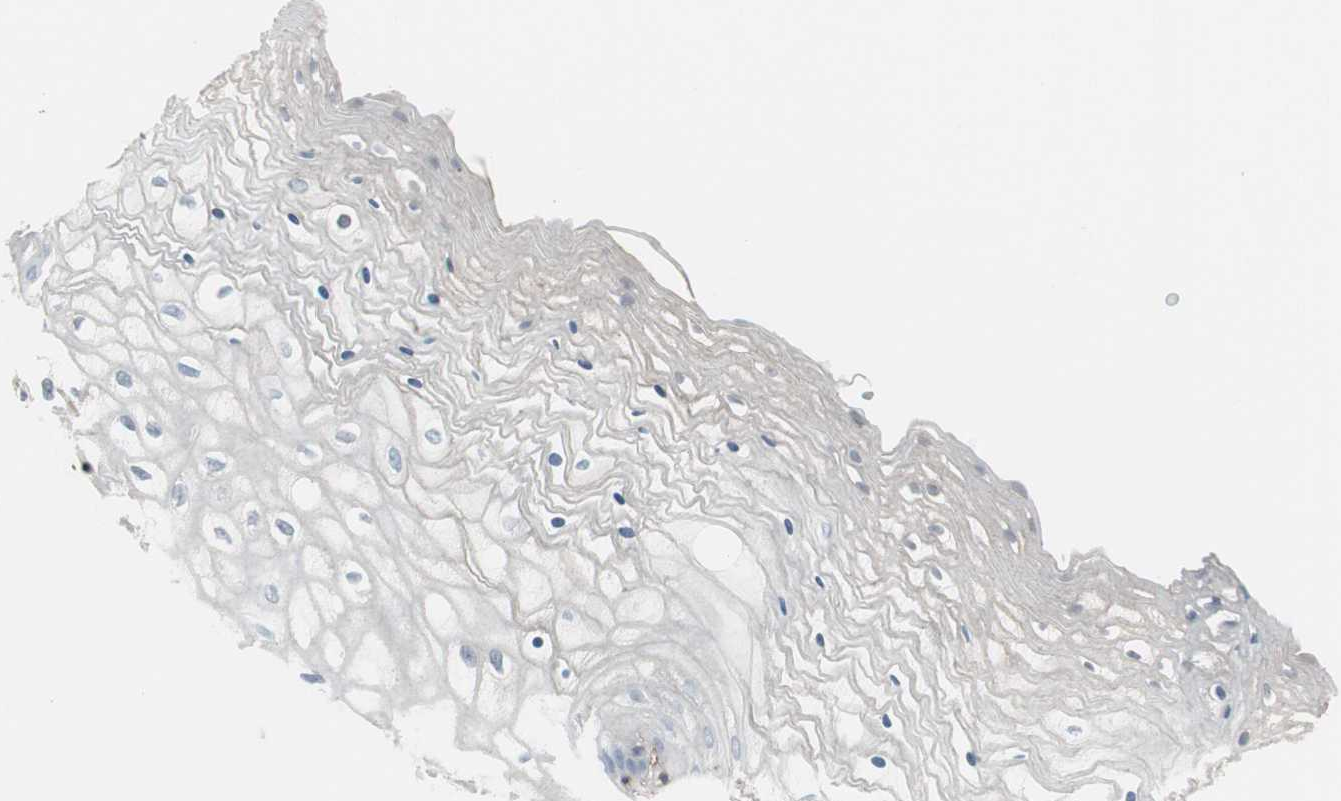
{"staining": {"intensity": "negative", "quantity": "none", "location": "none"}, "tissue": "vagina", "cell_type": "Squamous epithelial cells", "image_type": "normal", "snomed": [{"axis": "morphology", "description": "Normal tissue, NOS"}, {"axis": "topography", "description": "Vagina"}], "caption": "Immunohistochemical staining of unremarkable human vagina shows no significant positivity in squamous epithelial cells.", "gene": "ZSCAN32", "patient": {"sex": "female", "age": 34}}